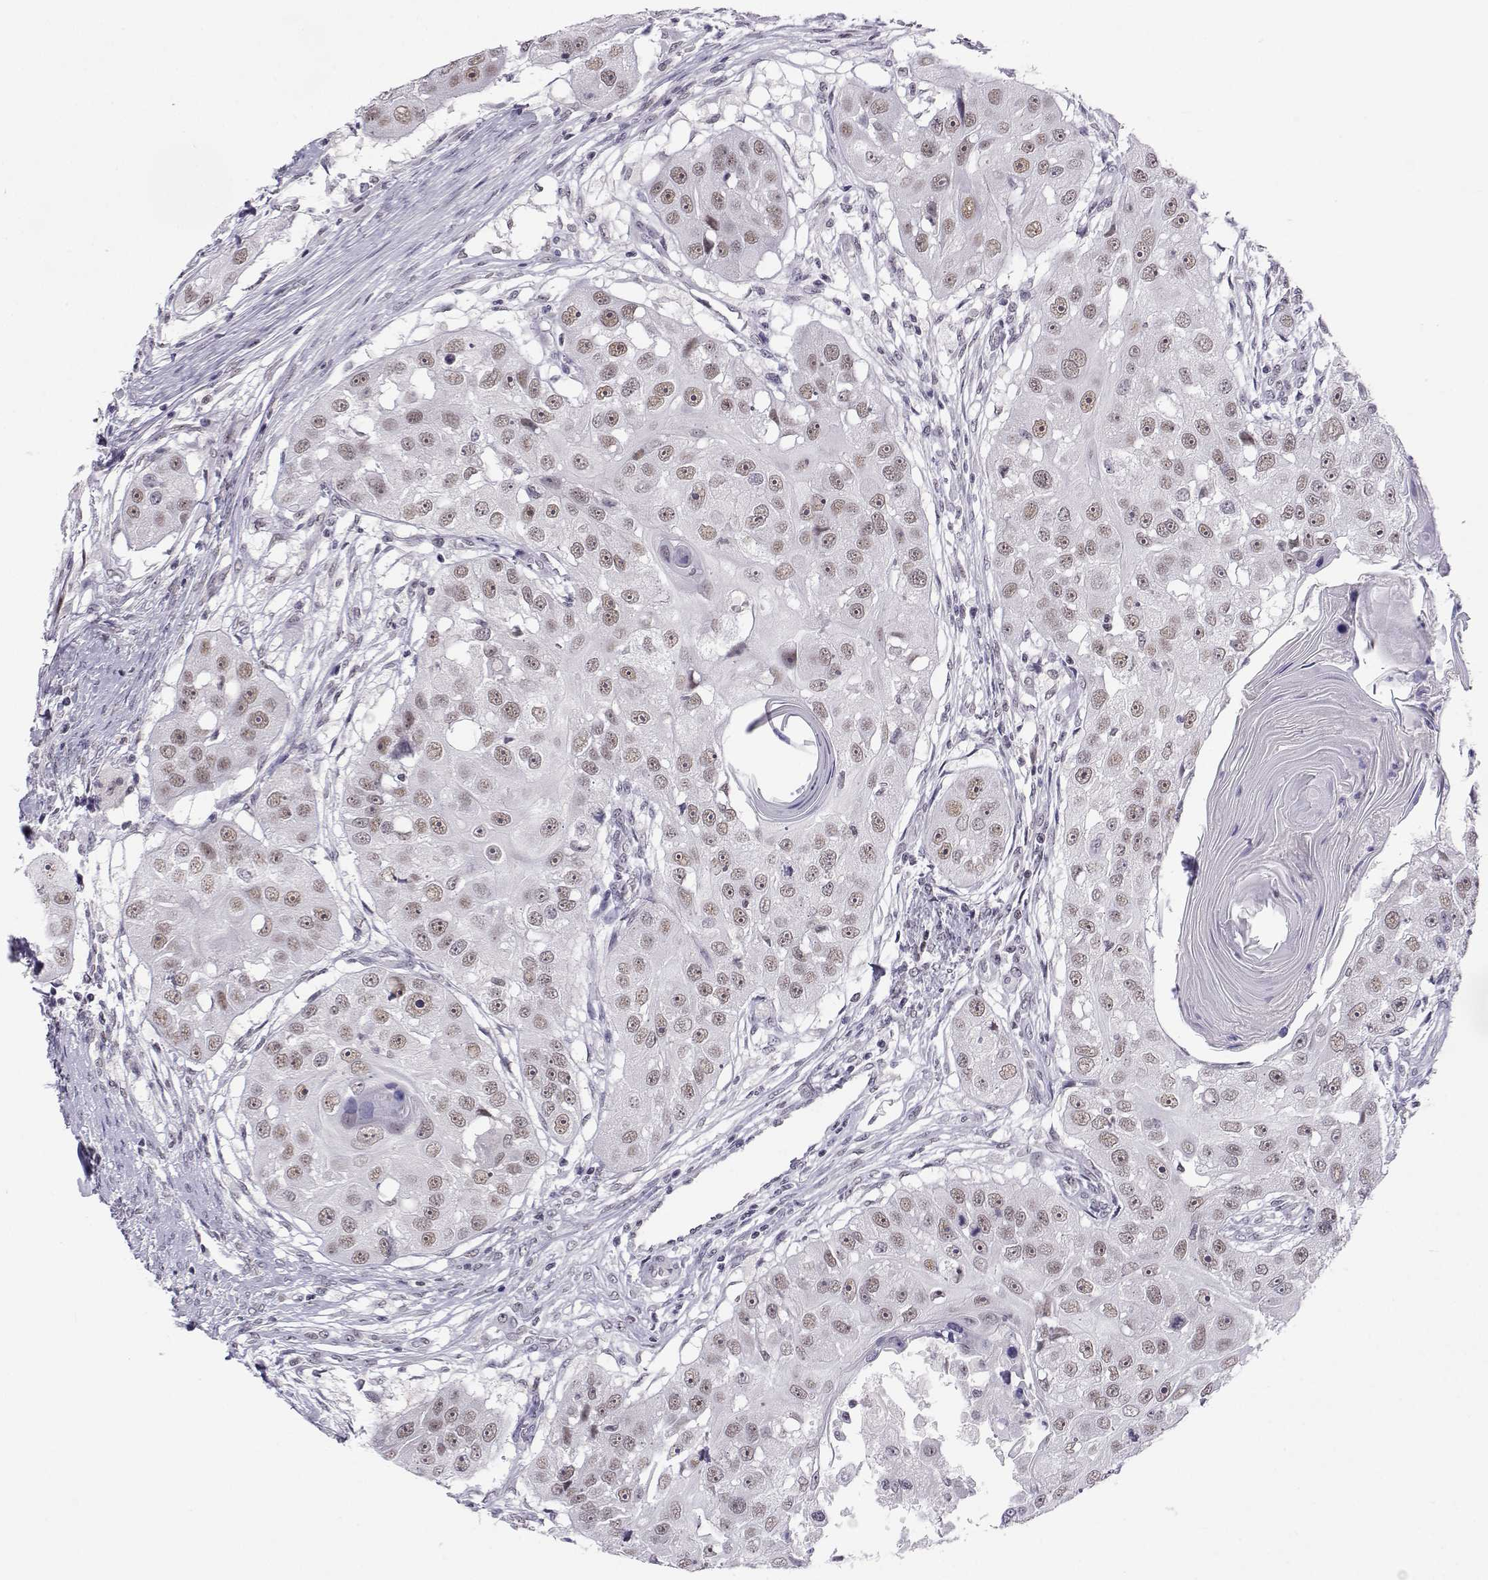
{"staining": {"intensity": "weak", "quantity": ">75%", "location": "nuclear"}, "tissue": "head and neck cancer", "cell_type": "Tumor cells", "image_type": "cancer", "snomed": [{"axis": "morphology", "description": "Squamous cell carcinoma, NOS"}, {"axis": "topography", "description": "Head-Neck"}], "caption": "Protein expression analysis of human squamous cell carcinoma (head and neck) reveals weak nuclear positivity in about >75% of tumor cells.", "gene": "MED26", "patient": {"sex": "male", "age": 51}}